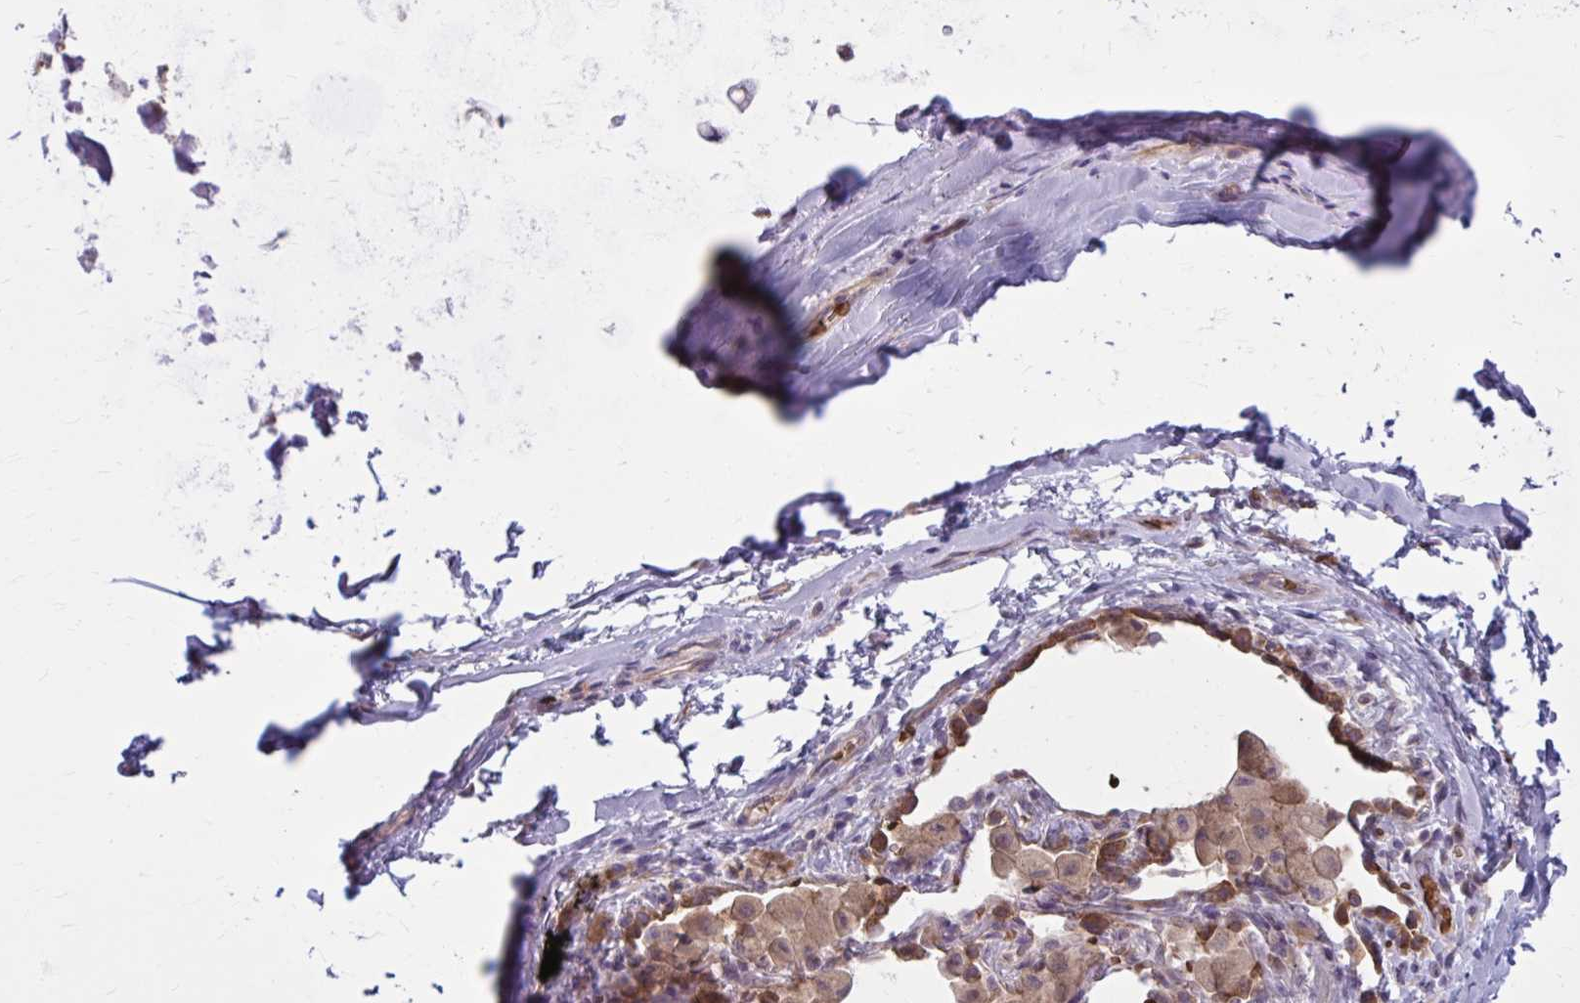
{"staining": {"intensity": "negative", "quantity": "none", "location": "none"}, "tissue": "adipose tissue", "cell_type": "Adipocytes", "image_type": "normal", "snomed": [{"axis": "morphology", "description": "Normal tissue, NOS"}, {"axis": "topography", "description": "Cartilage tissue"}, {"axis": "topography", "description": "Bronchus"}], "caption": "IHC histopathology image of normal human adipose tissue stained for a protein (brown), which shows no positivity in adipocytes. The staining is performed using DAB (3,3'-diaminobenzidine) brown chromogen with nuclei counter-stained in using hematoxylin.", "gene": "SNF8", "patient": {"sex": "male", "age": 64}}